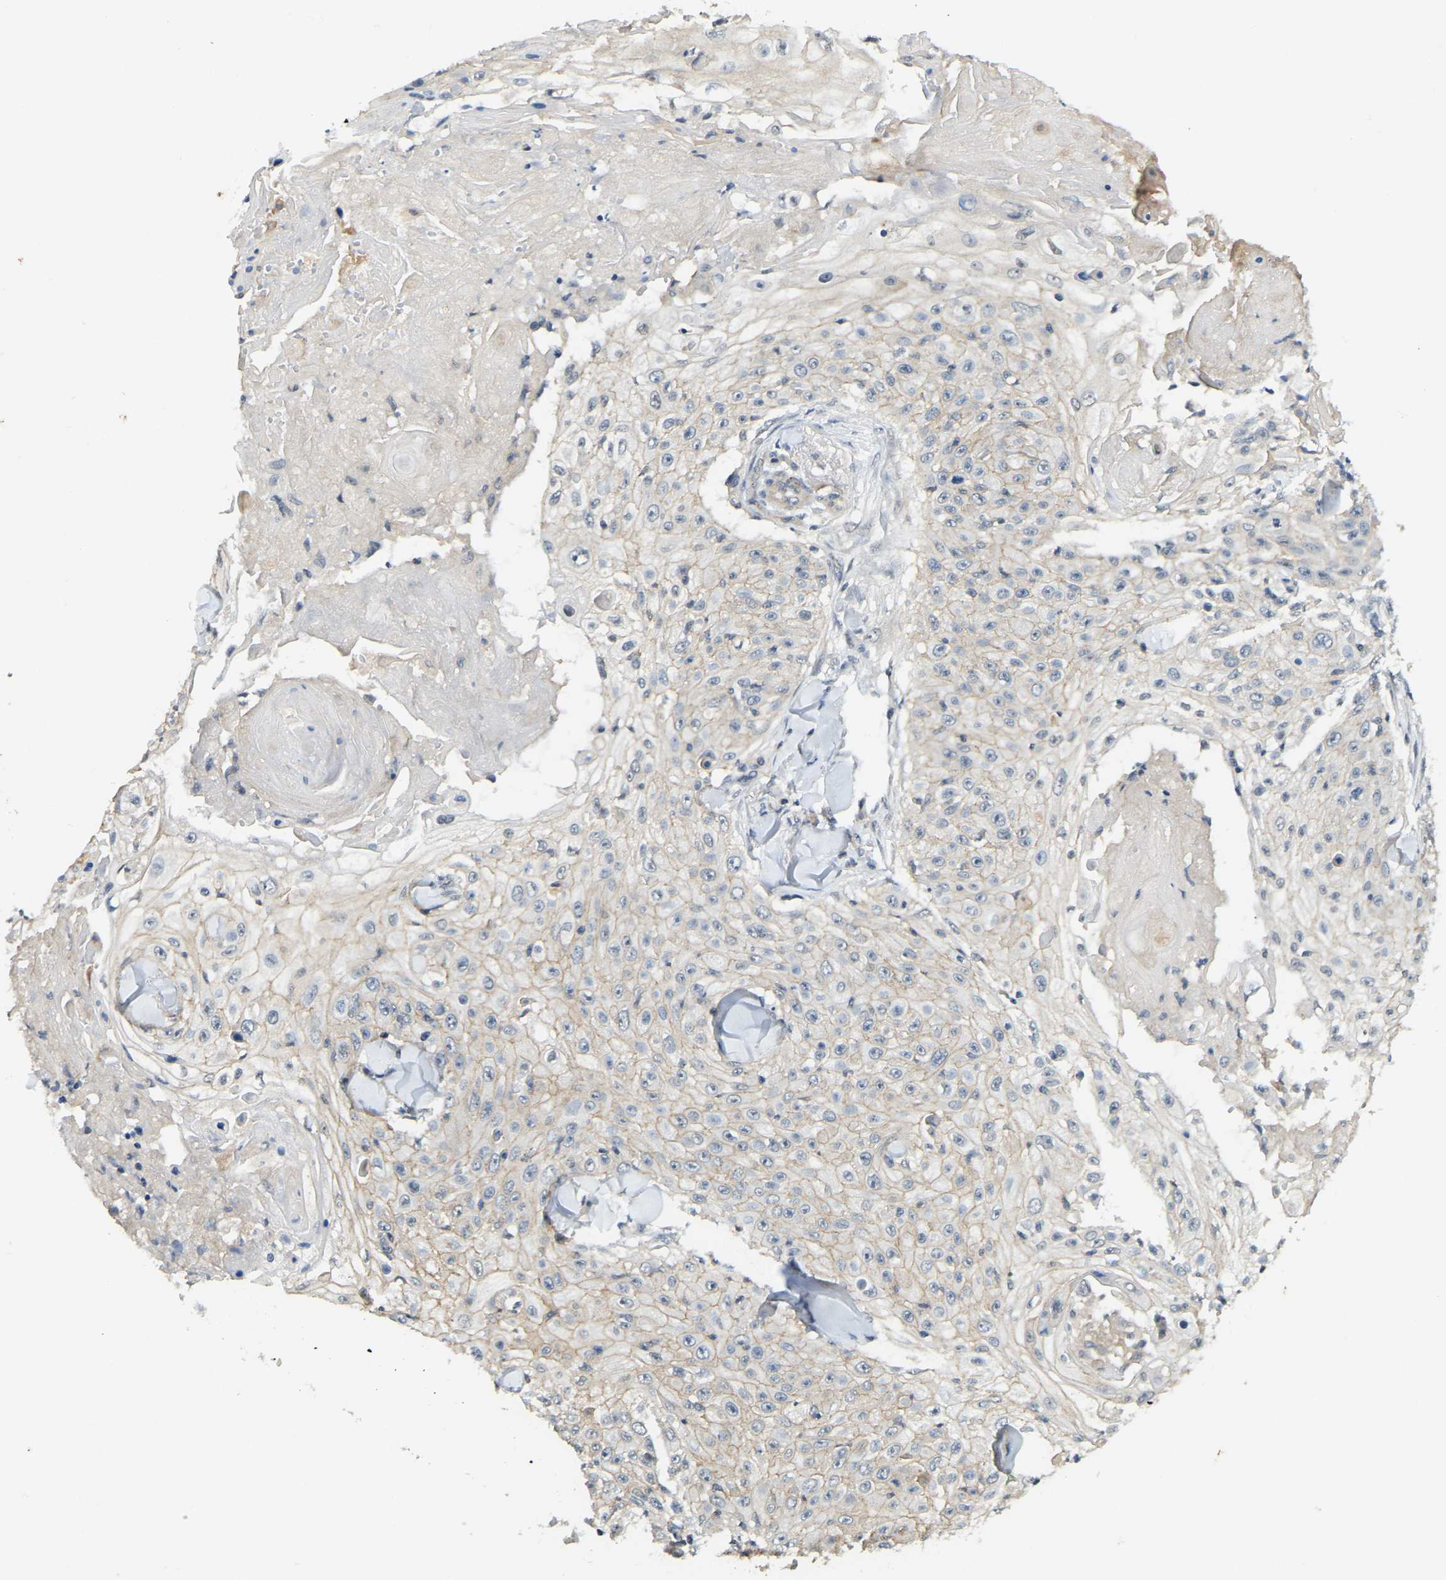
{"staining": {"intensity": "negative", "quantity": "none", "location": "none"}, "tissue": "skin cancer", "cell_type": "Tumor cells", "image_type": "cancer", "snomed": [{"axis": "morphology", "description": "Squamous cell carcinoma, NOS"}, {"axis": "topography", "description": "Skin"}], "caption": "Immunohistochemistry (IHC) histopathology image of neoplastic tissue: human squamous cell carcinoma (skin) stained with DAB reveals no significant protein expression in tumor cells.", "gene": "AHNAK", "patient": {"sex": "male", "age": 86}}